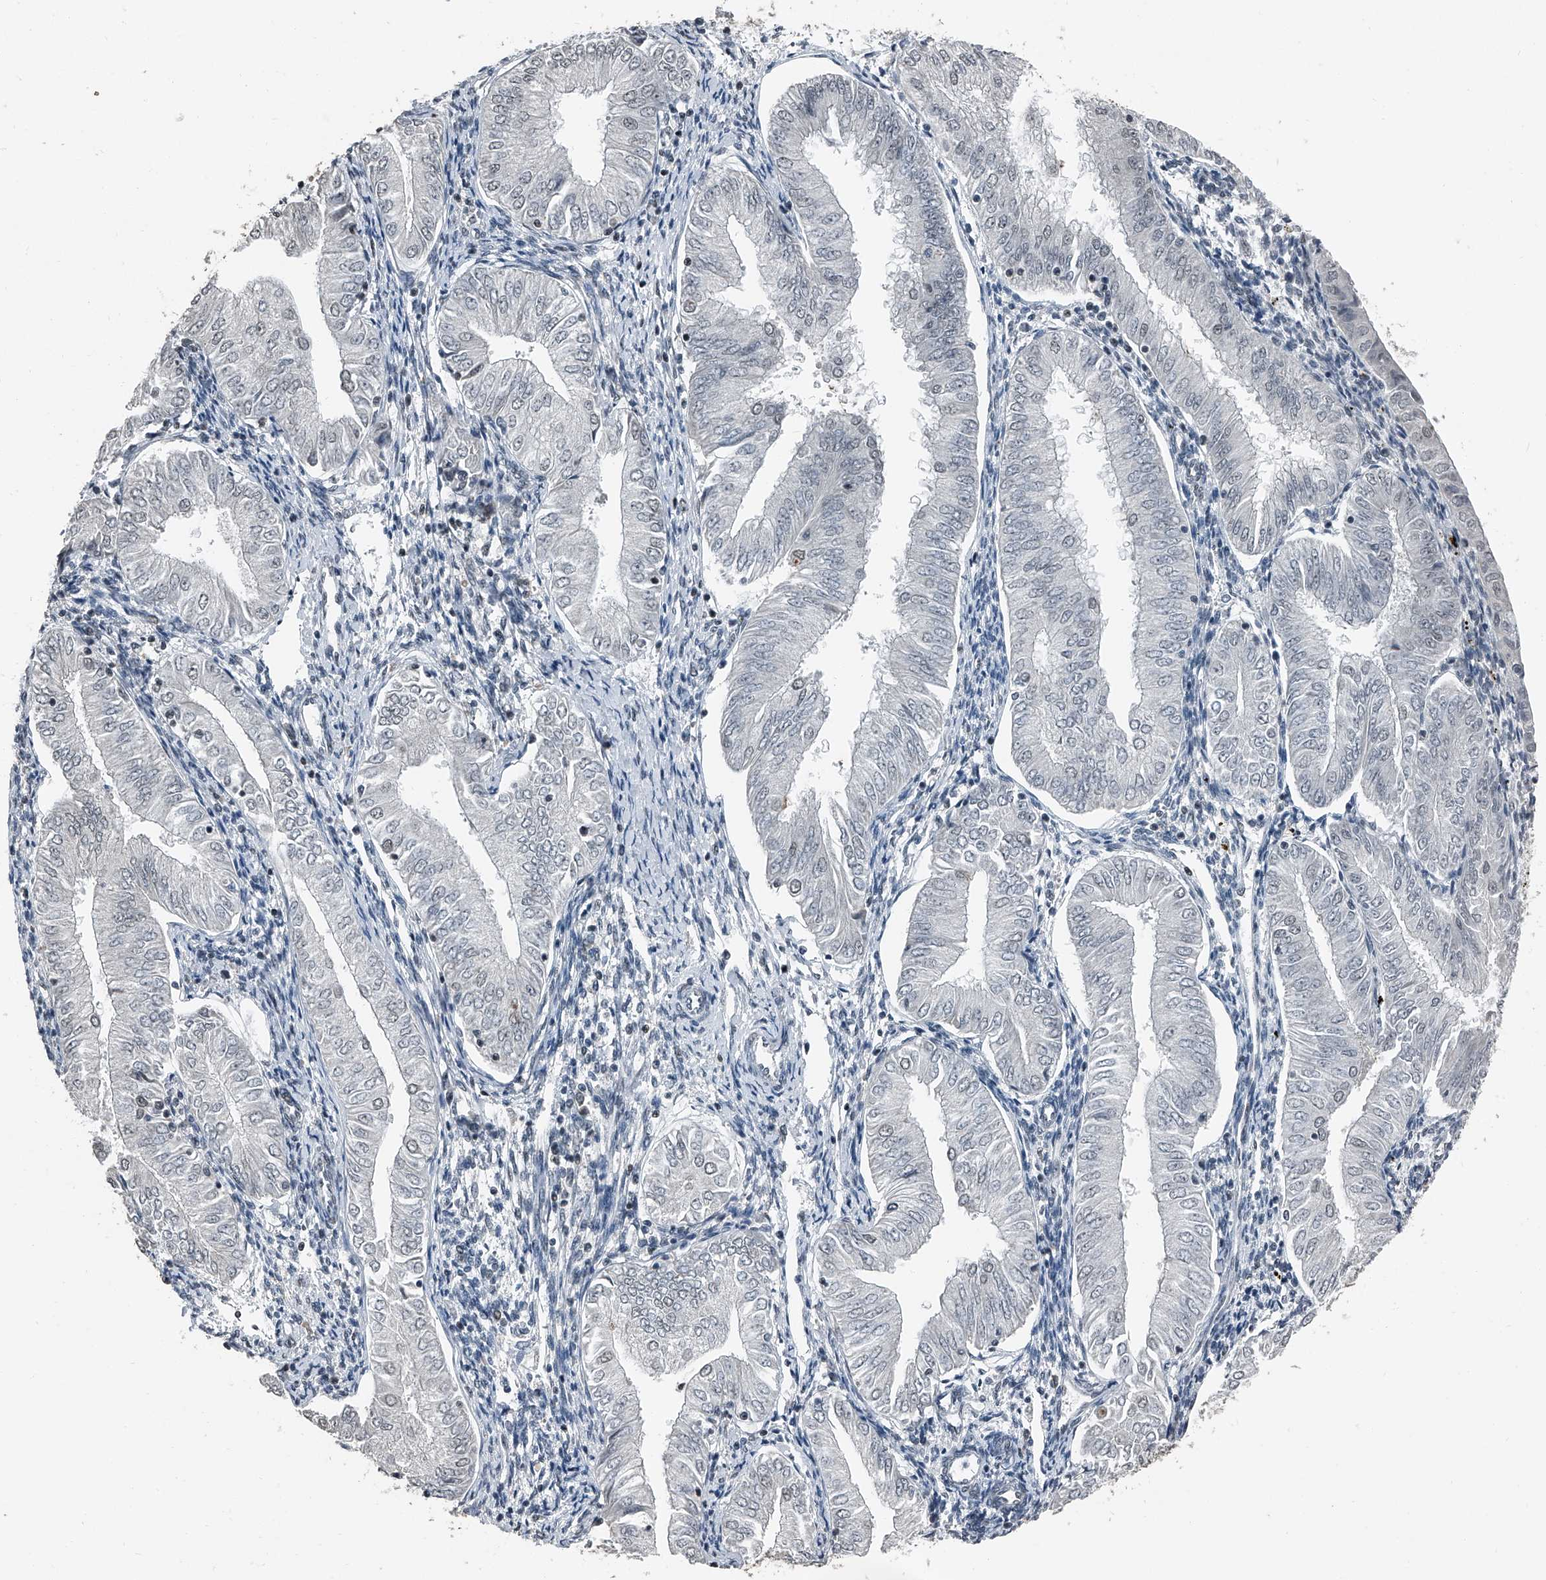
{"staining": {"intensity": "weak", "quantity": "25%-75%", "location": "nuclear"}, "tissue": "endometrial cancer", "cell_type": "Tumor cells", "image_type": "cancer", "snomed": [{"axis": "morphology", "description": "Adenocarcinoma, NOS"}, {"axis": "topography", "description": "Endometrium"}], "caption": "A micrograph showing weak nuclear expression in about 25%-75% of tumor cells in adenocarcinoma (endometrial), as visualized by brown immunohistochemical staining.", "gene": "TCOF1", "patient": {"sex": "female", "age": 53}}